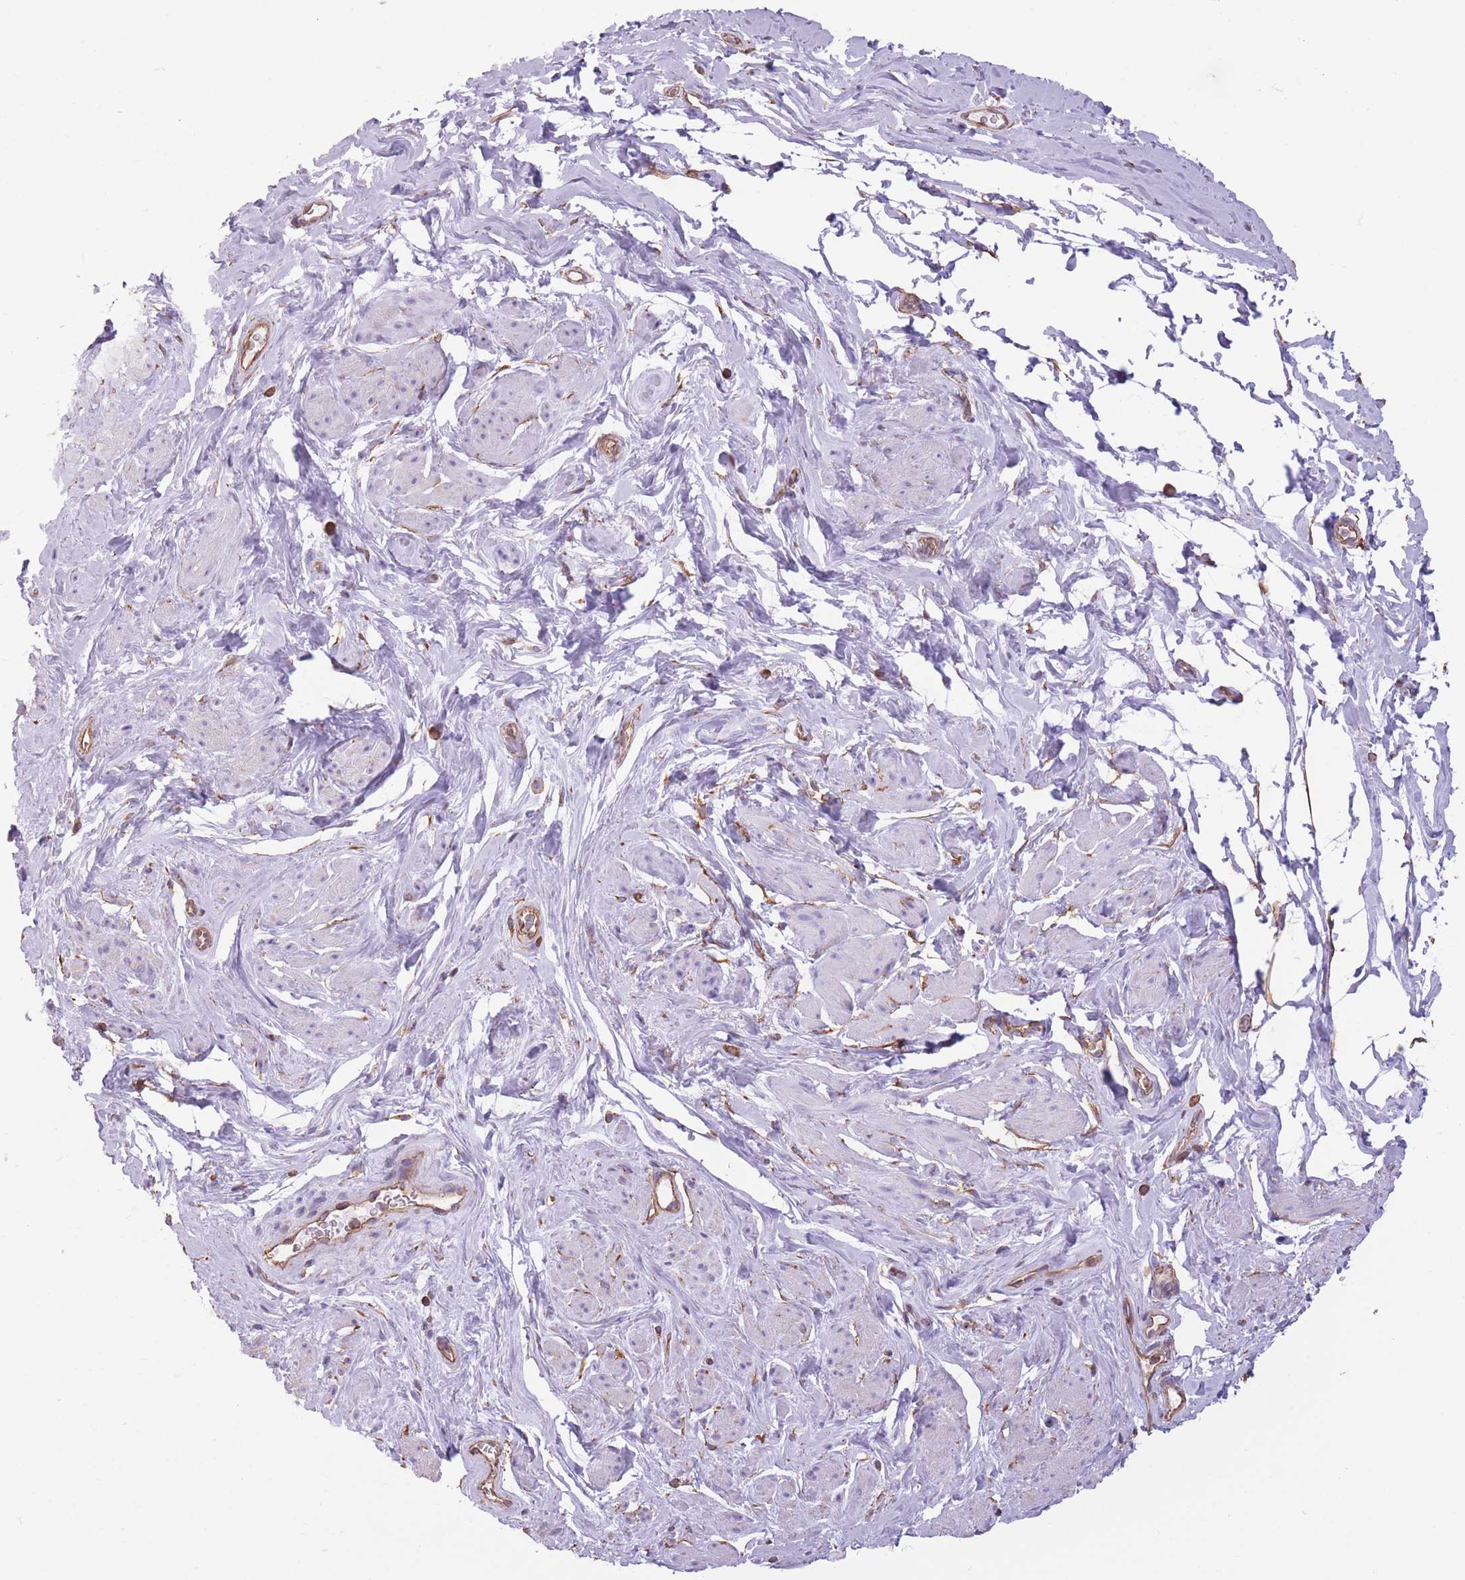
{"staining": {"intensity": "negative", "quantity": "none", "location": "none"}, "tissue": "smooth muscle", "cell_type": "Smooth muscle cells", "image_type": "normal", "snomed": [{"axis": "morphology", "description": "Normal tissue, NOS"}, {"axis": "topography", "description": "Smooth muscle"}, {"axis": "topography", "description": "Peripheral nerve tissue"}], "caption": "Protein analysis of unremarkable smooth muscle shows no significant staining in smooth muscle cells. (DAB (3,3'-diaminobenzidine) IHC with hematoxylin counter stain).", "gene": "ADD1", "patient": {"sex": "male", "age": 69}}